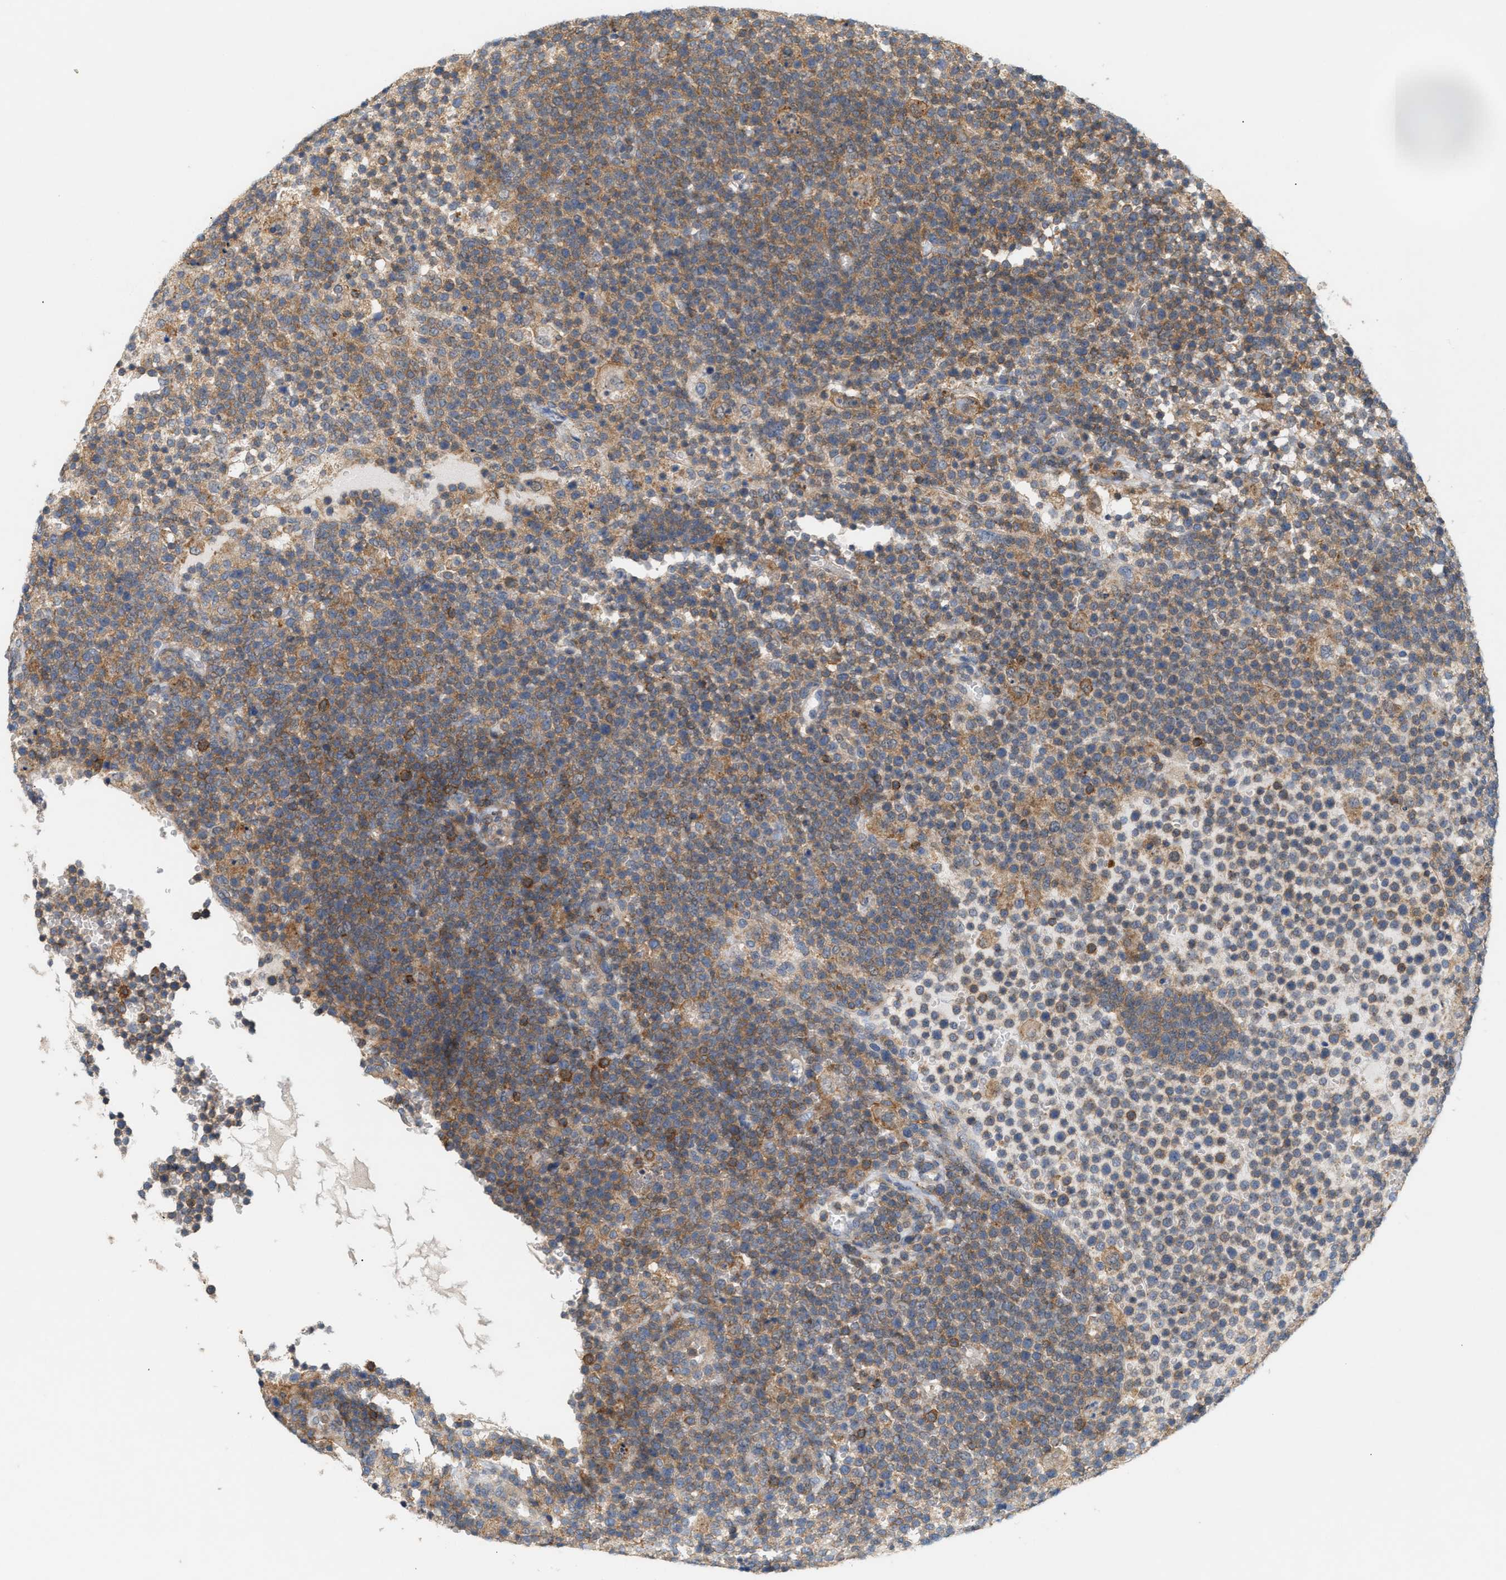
{"staining": {"intensity": "moderate", "quantity": ">75%", "location": "cytoplasmic/membranous"}, "tissue": "lymphoma", "cell_type": "Tumor cells", "image_type": "cancer", "snomed": [{"axis": "morphology", "description": "Malignant lymphoma, non-Hodgkin's type, High grade"}, {"axis": "topography", "description": "Lymph node"}], "caption": "DAB immunohistochemical staining of human lymphoma reveals moderate cytoplasmic/membranous protein positivity in approximately >75% of tumor cells.", "gene": "DBNL", "patient": {"sex": "male", "age": 61}}